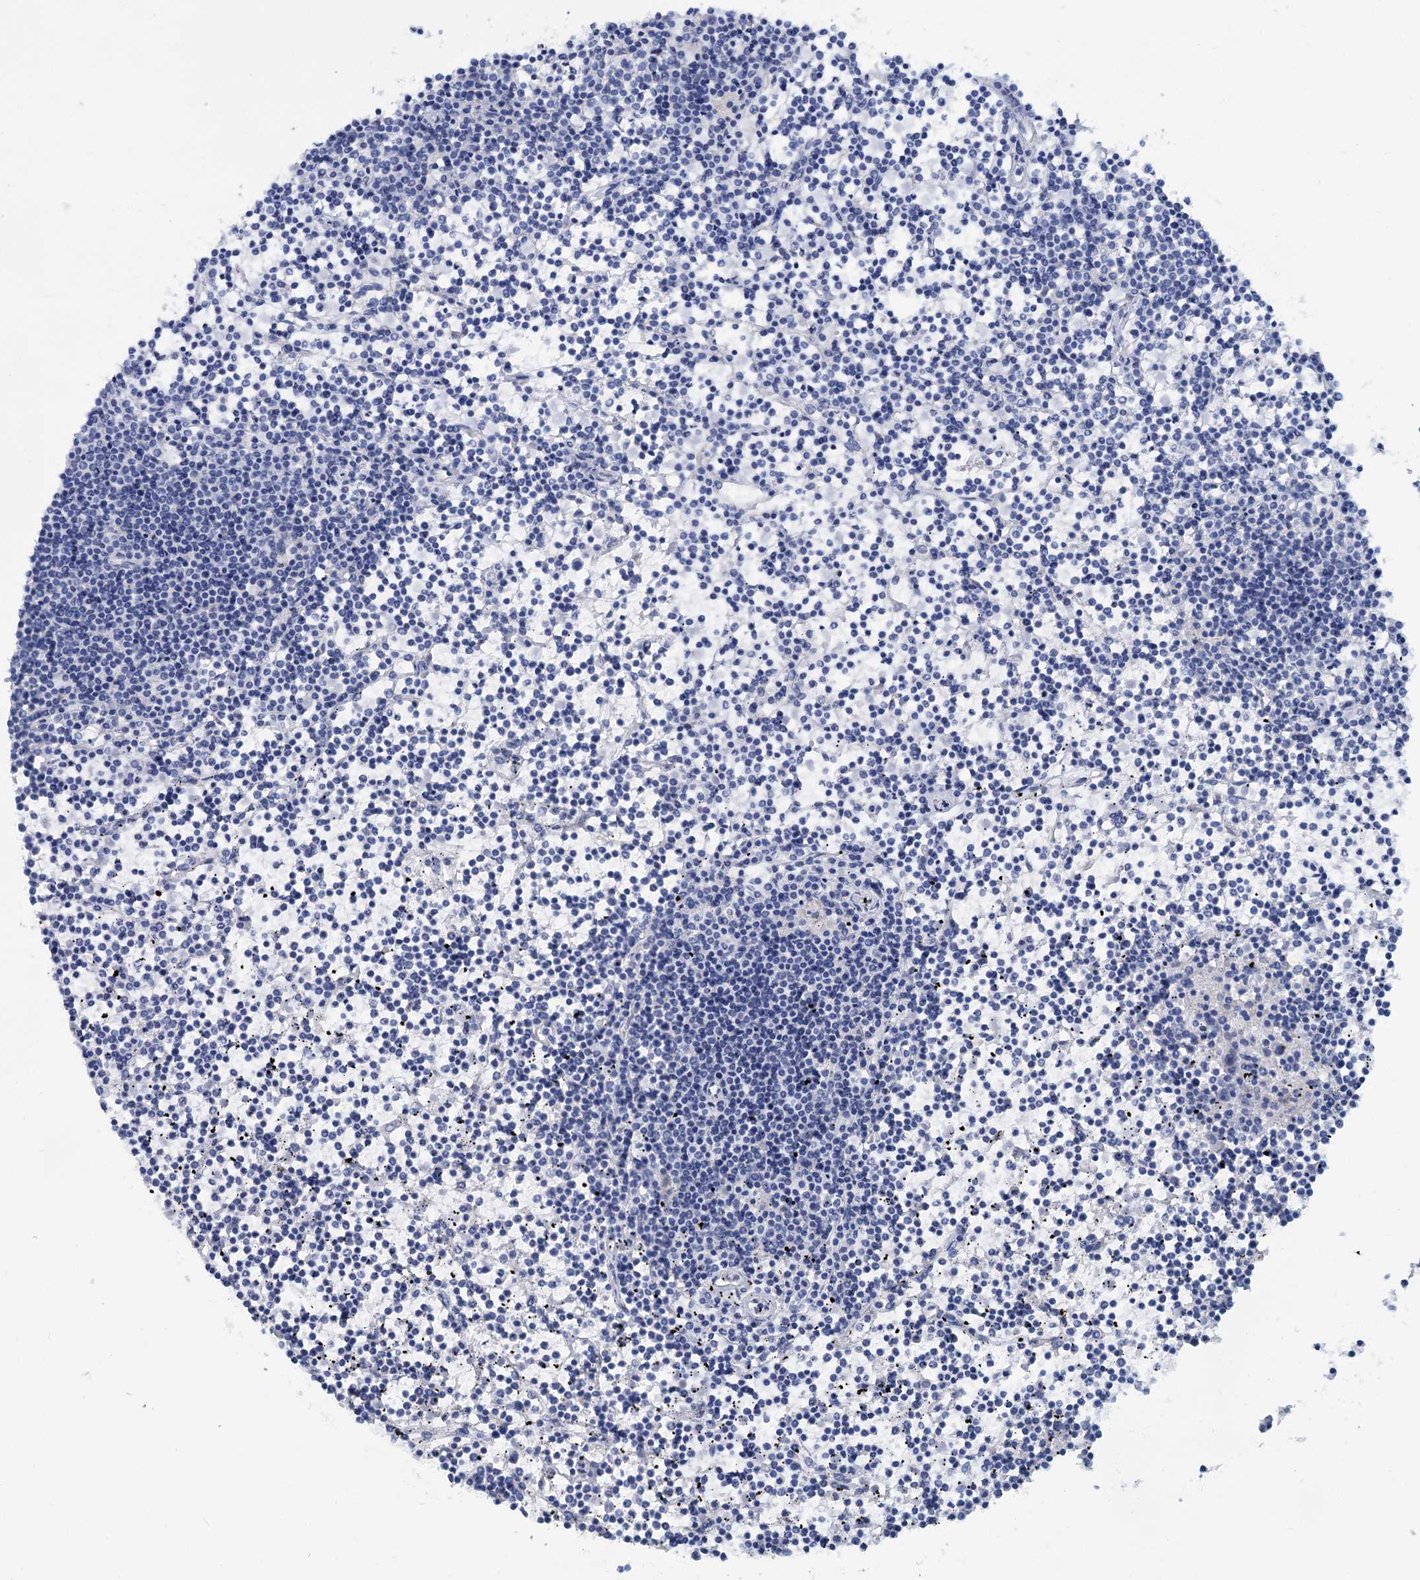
{"staining": {"intensity": "negative", "quantity": "none", "location": "none"}, "tissue": "lymphoma", "cell_type": "Tumor cells", "image_type": "cancer", "snomed": [{"axis": "morphology", "description": "Malignant lymphoma, non-Hodgkin's type, Low grade"}, {"axis": "topography", "description": "Spleen"}], "caption": "An immunohistochemistry (IHC) photomicrograph of lymphoma is shown. There is no staining in tumor cells of lymphoma.", "gene": "SLC1A3", "patient": {"sex": "female", "age": 19}}